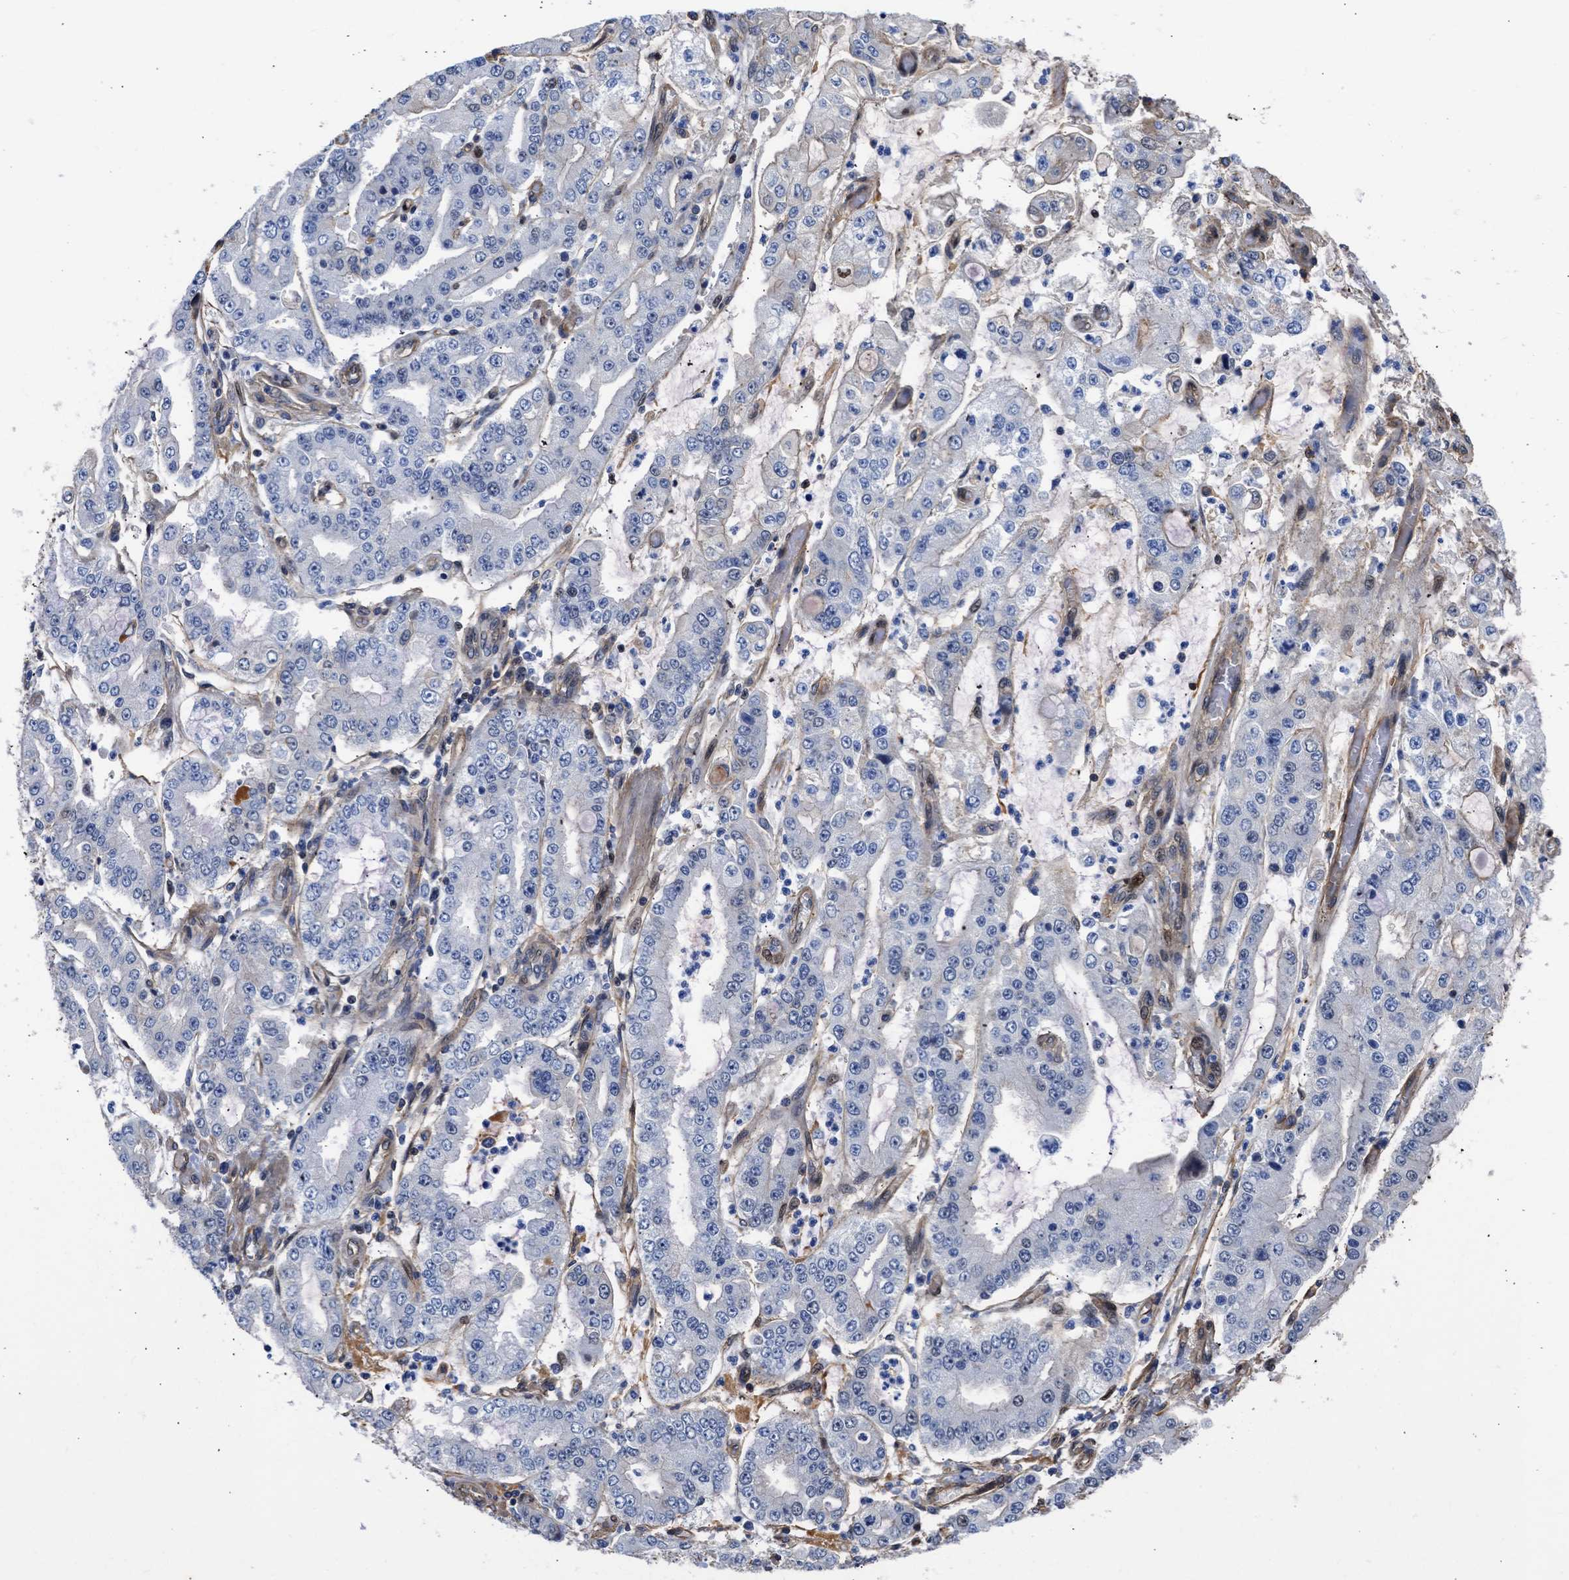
{"staining": {"intensity": "negative", "quantity": "none", "location": "none"}, "tissue": "stomach cancer", "cell_type": "Tumor cells", "image_type": "cancer", "snomed": [{"axis": "morphology", "description": "Adenocarcinoma, NOS"}, {"axis": "topography", "description": "Stomach"}], "caption": "Tumor cells are negative for brown protein staining in stomach cancer (adenocarcinoma).", "gene": "MAS1L", "patient": {"sex": "male", "age": 76}}